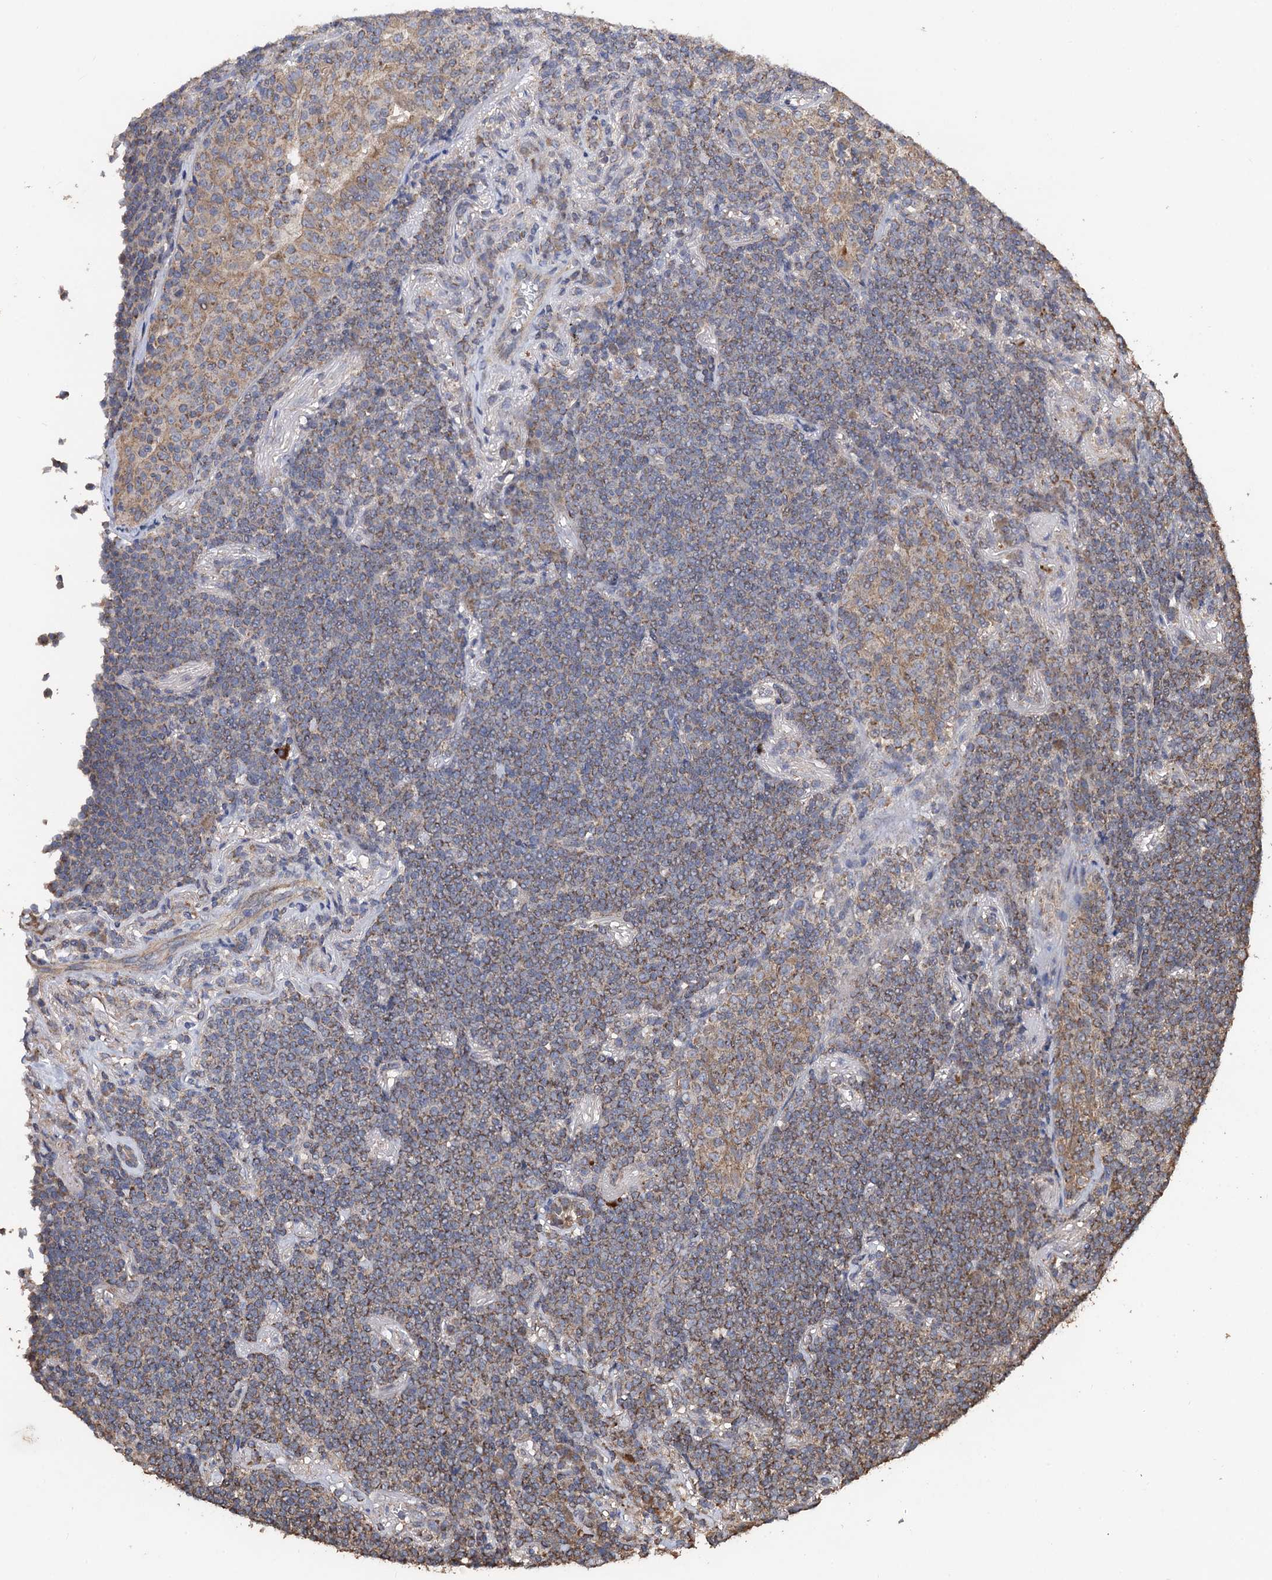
{"staining": {"intensity": "weak", "quantity": ">75%", "location": "cytoplasmic/membranous"}, "tissue": "lymphoma", "cell_type": "Tumor cells", "image_type": "cancer", "snomed": [{"axis": "morphology", "description": "Malignant lymphoma, non-Hodgkin's type, Low grade"}, {"axis": "topography", "description": "Lung"}], "caption": "This micrograph demonstrates lymphoma stained with immunohistochemistry to label a protein in brown. The cytoplasmic/membranous of tumor cells show weak positivity for the protein. Nuclei are counter-stained blue.", "gene": "PPTC7", "patient": {"sex": "female", "age": 71}}